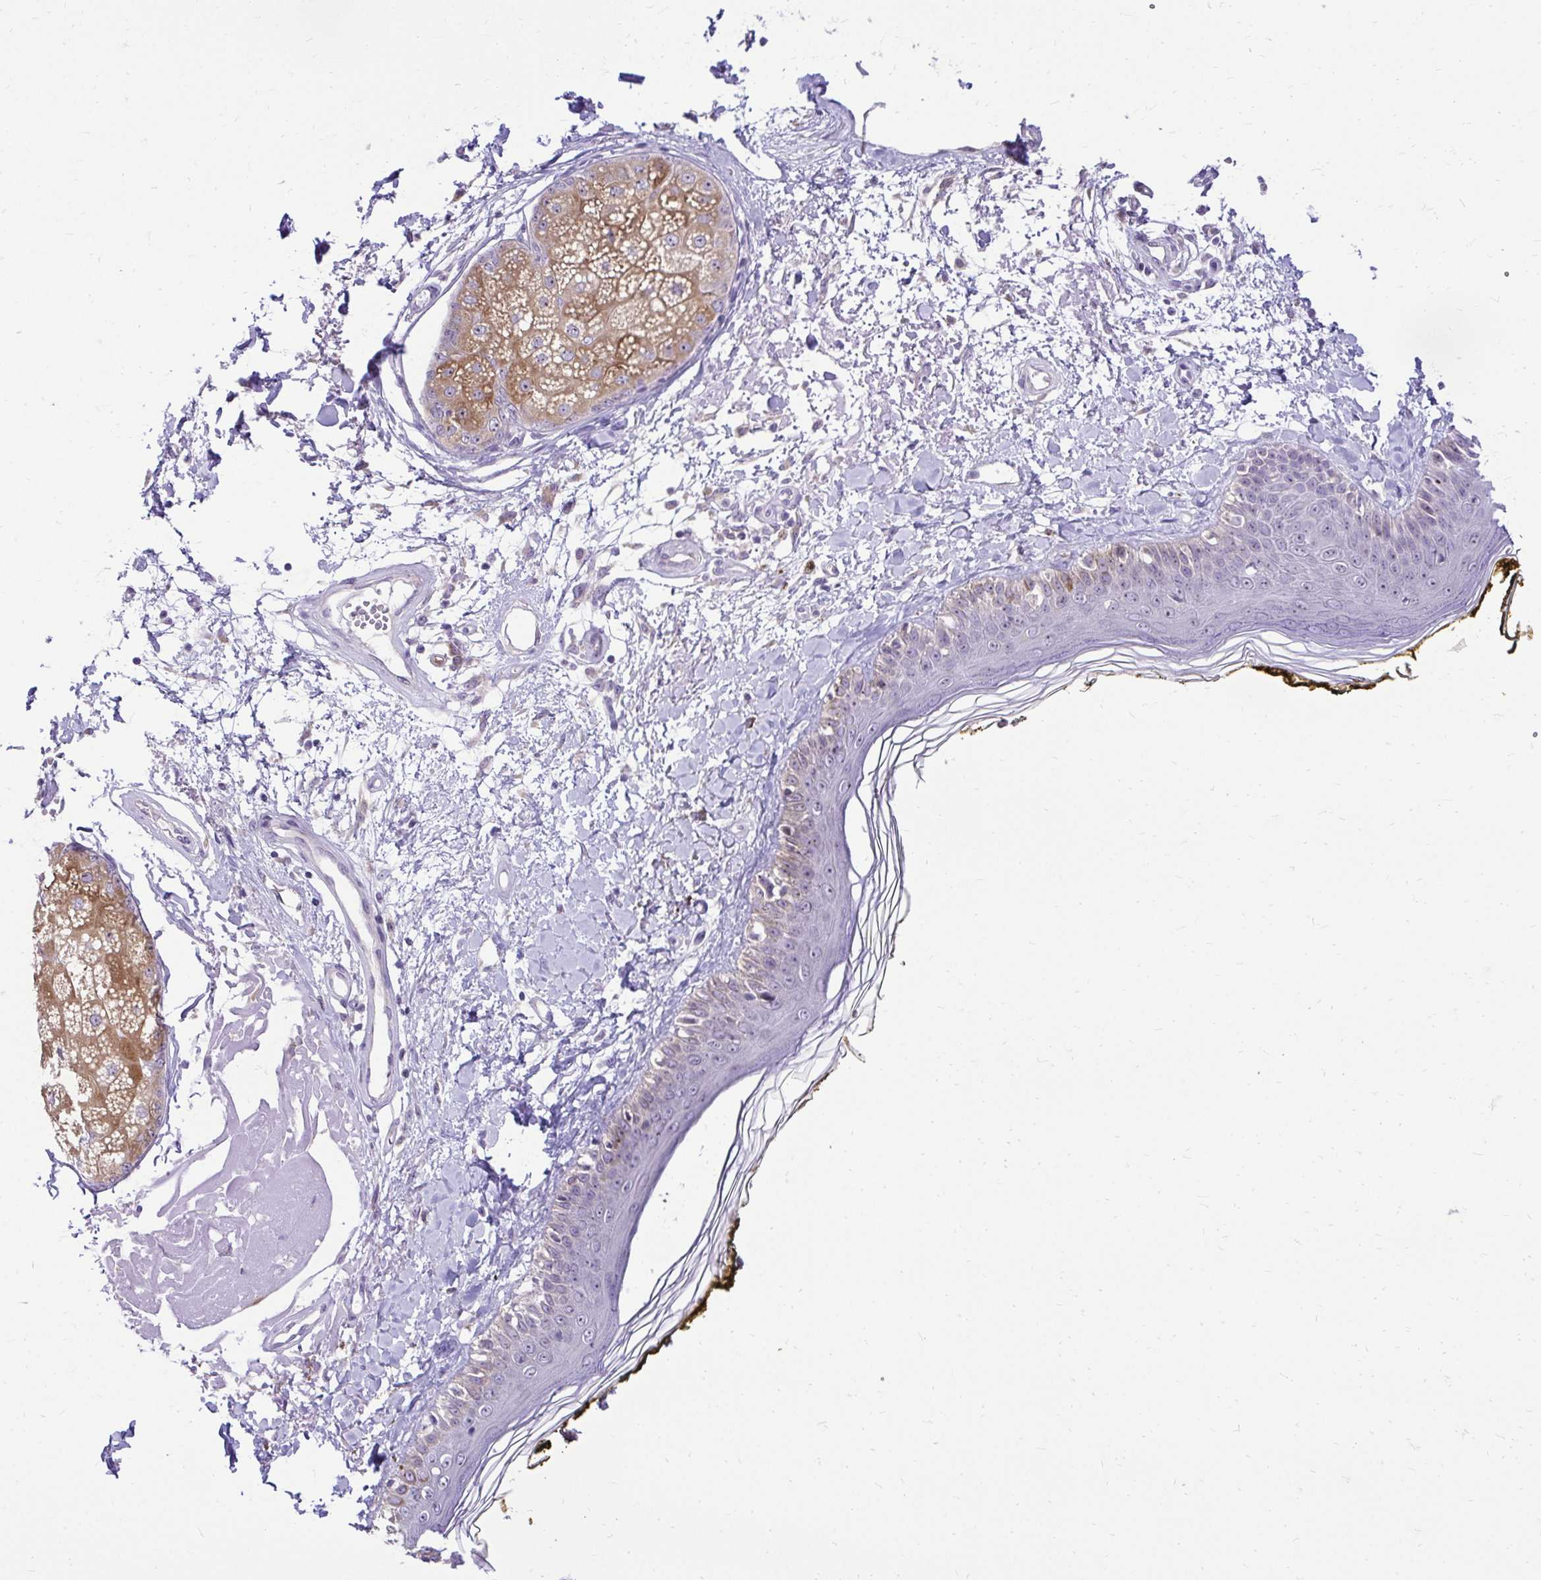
{"staining": {"intensity": "negative", "quantity": "none", "location": "none"}, "tissue": "skin", "cell_type": "Fibroblasts", "image_type": "normal", "snomed": [{"axis": "morphology", "description": "Normal tissue, NOS"}, {"axis": "topography", "description": "Skin"}], "caption": "Immunohistochemistry (IHC) histopathology image of normal skin: human skin stained with DAB shows no significant protein staining in fibroblasts.", "gene": "NIFK", "patient": {"sex": "male", "age": 76}}